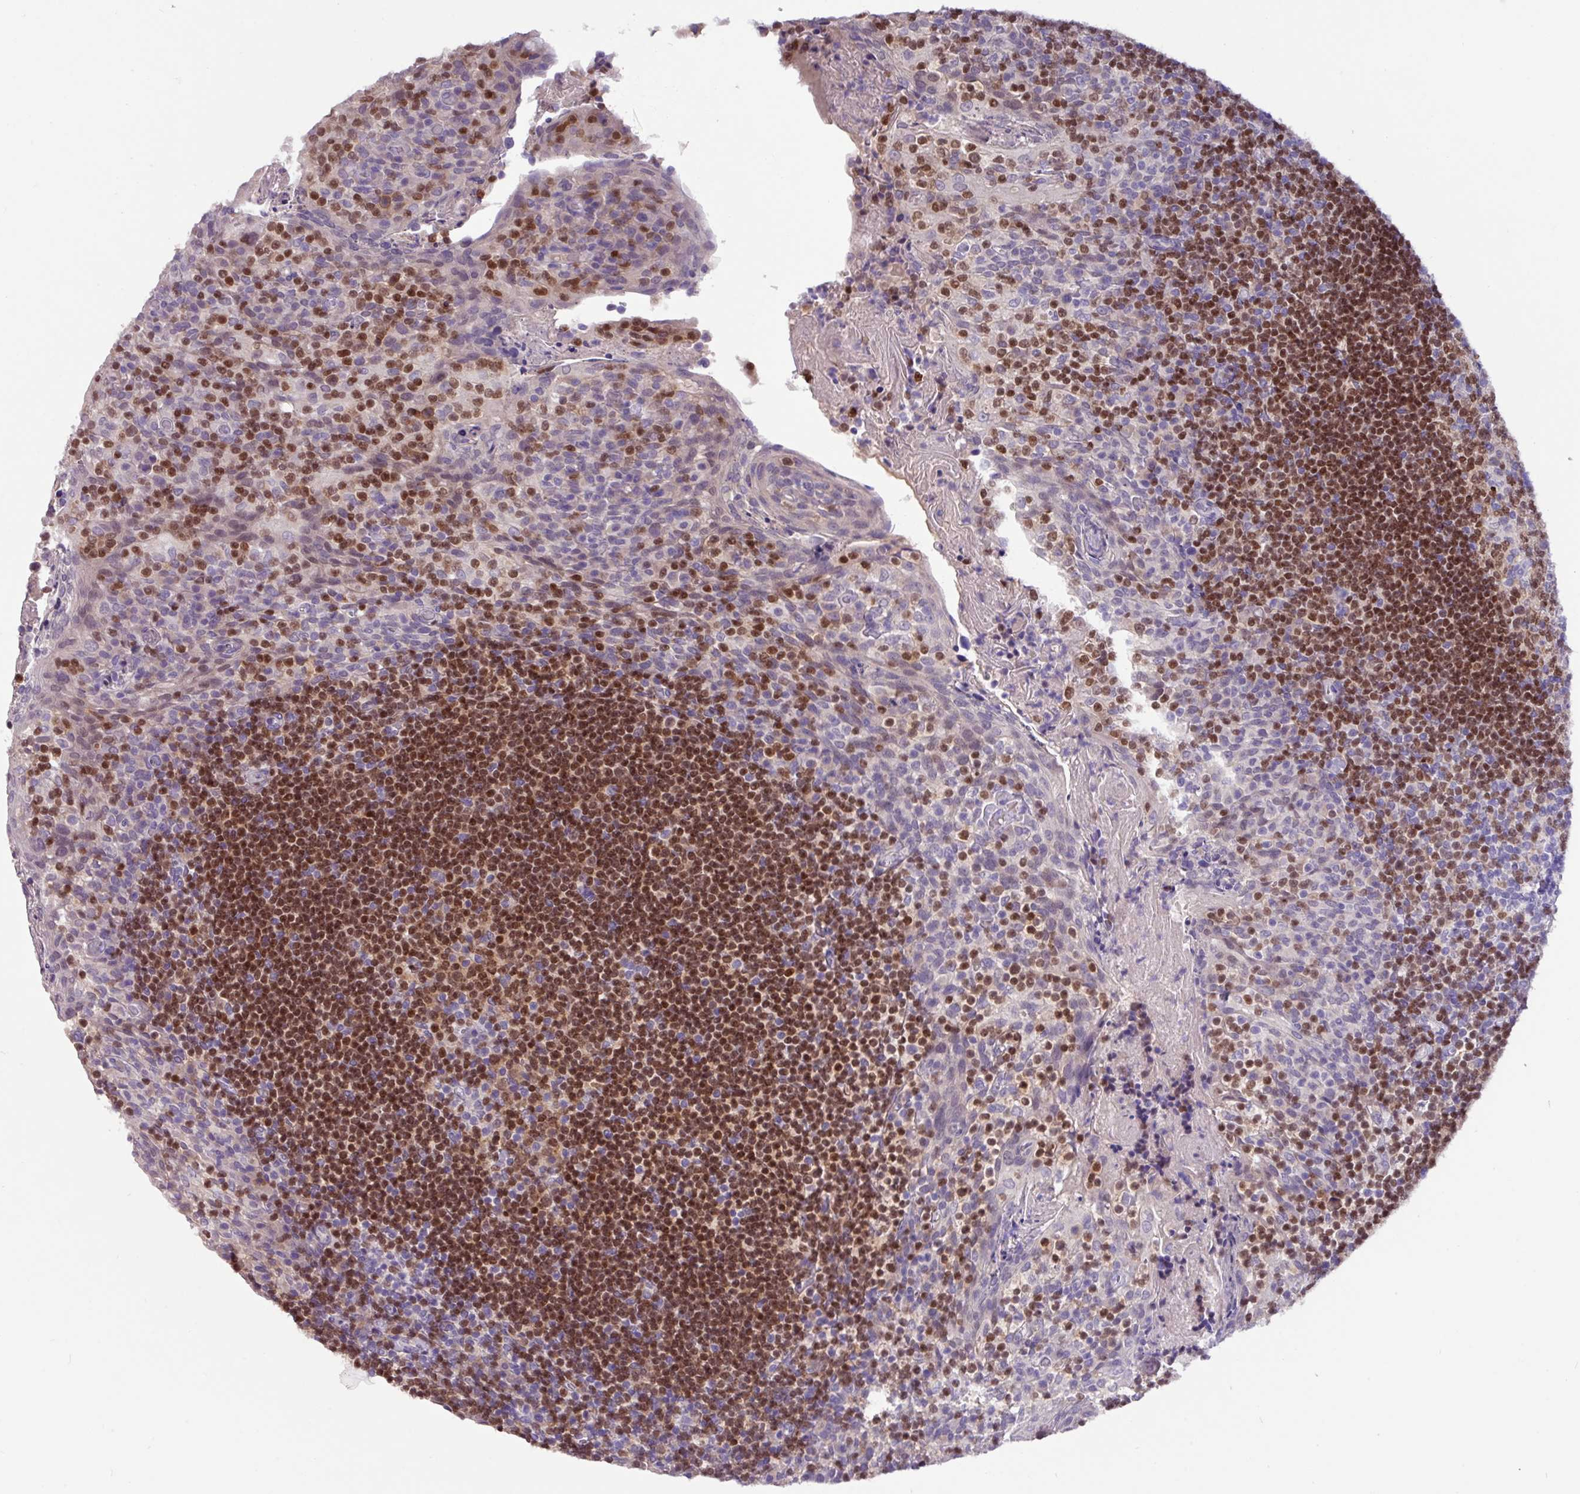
{"staining": {"intensity": "strong", "quantity": ">75%", "location": "nuclear"}, "tissue": "tonsil", "cell_type": "Germinal center cells", "image_type": "normal", "snomed": [{"axis": "morphology", "description": "Normal tissue, NOS"}, {"axis": "topography", "description": "Tonsil"}], "caption": "The histopathology image shows a brown stain indicating the presence of a protein in the nuclear of germinal center cells in tonsil.", "gene": "PAX8", "patient": {"sex": "female", "age": 10}}